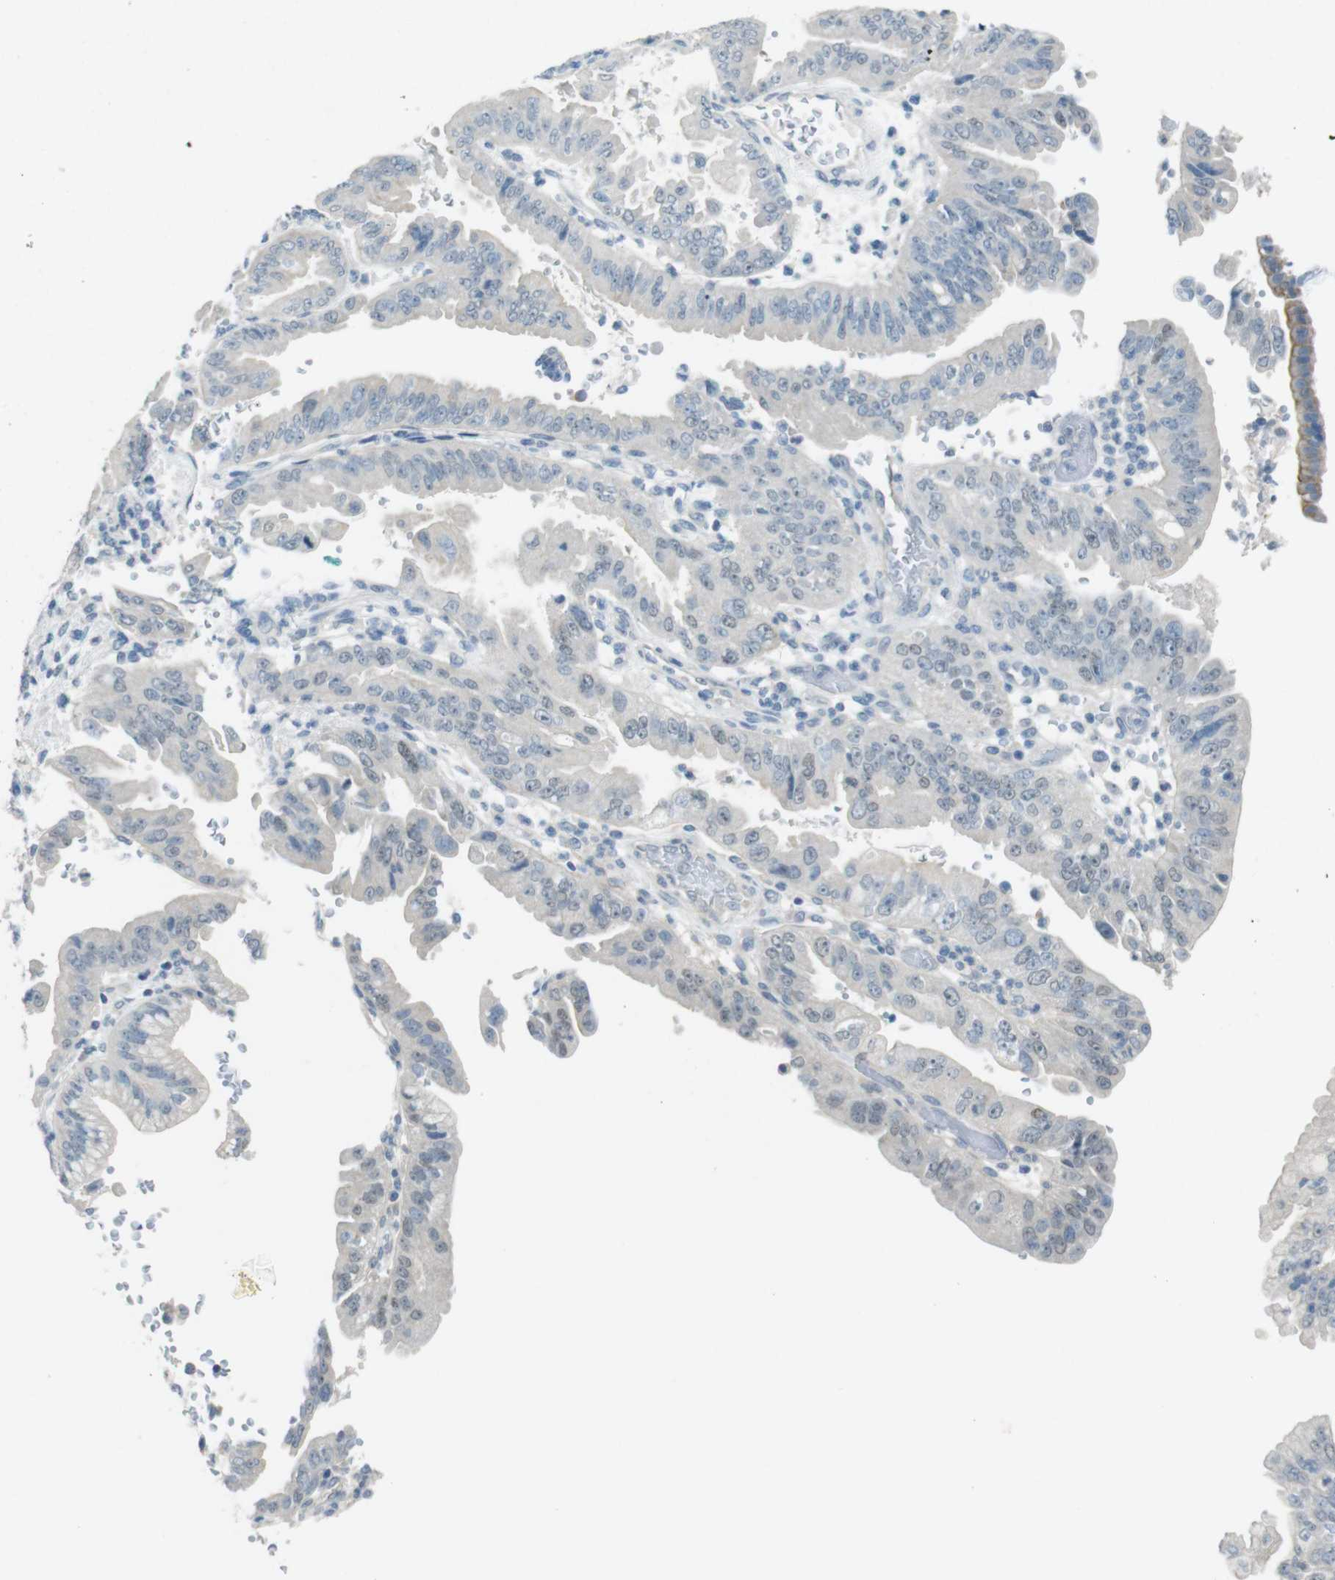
{"staining": {"intensity": "negative", "quantity": "none", "location": "none"}, "tissue": "pancreatic cancer", "cell_type": "Tumor cells", "image_type": "cancer", "snomed": [{"axis": "morphology", "description": "Adenocarcinoma, NOS"}, {"axis": "topography", "description": "Pancreas"}], "caption": "There is no significant staining in tumor cells of pancreatic adenocarcinoma. (DAB IHC visualized using brightfield microscopy, high magnification).", "gene": "ENTPD7", "patient": {"sex": "male", "age": 70}}